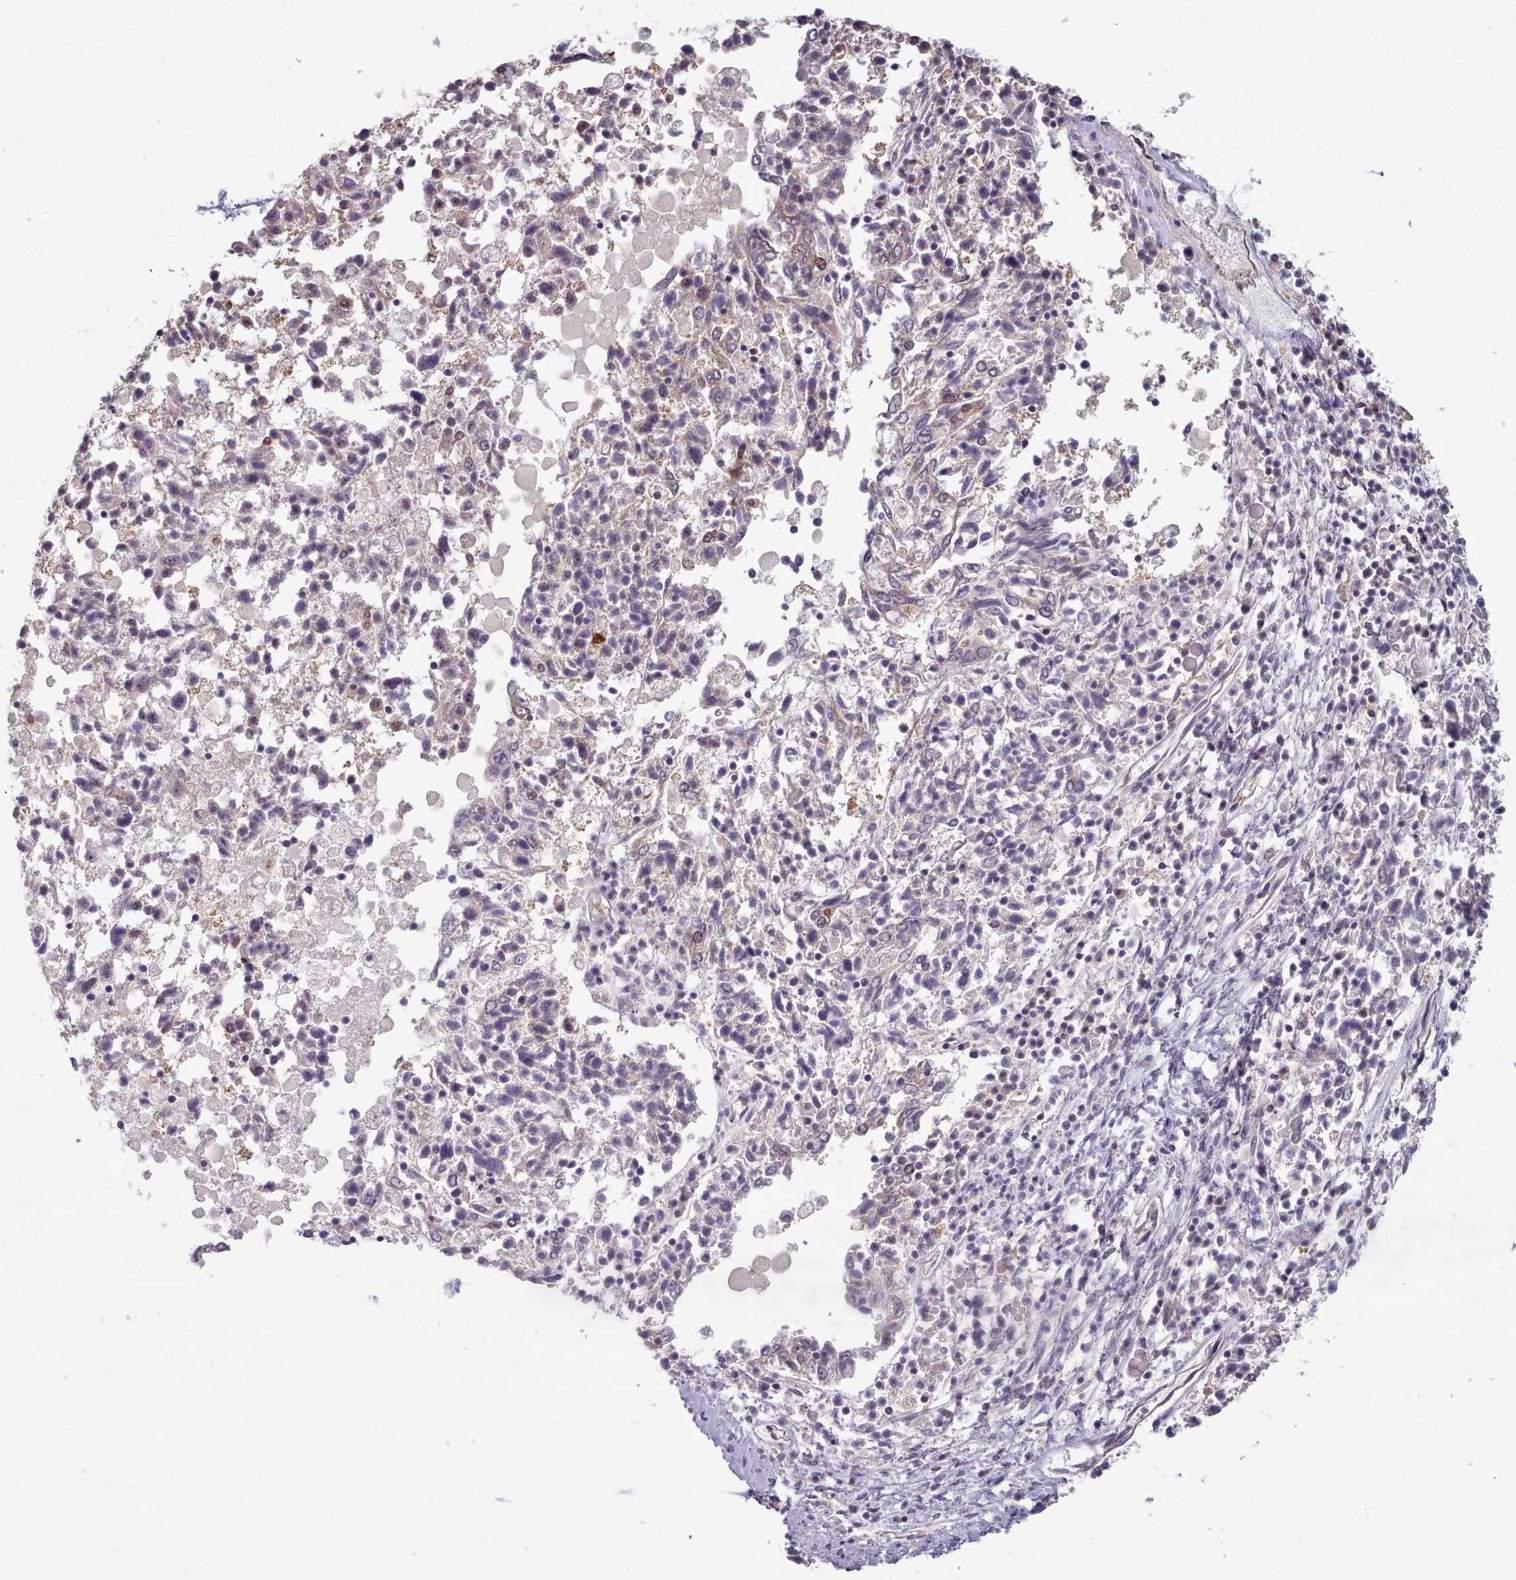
{"staining": {"intensity": "negative", "quantity": "none", "location": "none"}, "tissue": "ovarian cancer", "cell_type": "Tumor cells", "image_type": "cancer", "snomed": [{"axis": "morphology", "description": "Carcinoma, endometroid"}, {"axis": "topography", "description": "Ovary"}], "caption": "Histopathology image shows no significant protein staining in tumor cells of ovarian cancer (endometroid carcinoma).", "gene": "CLNS1A", "patient": {"sex": "female", "age": 62}}